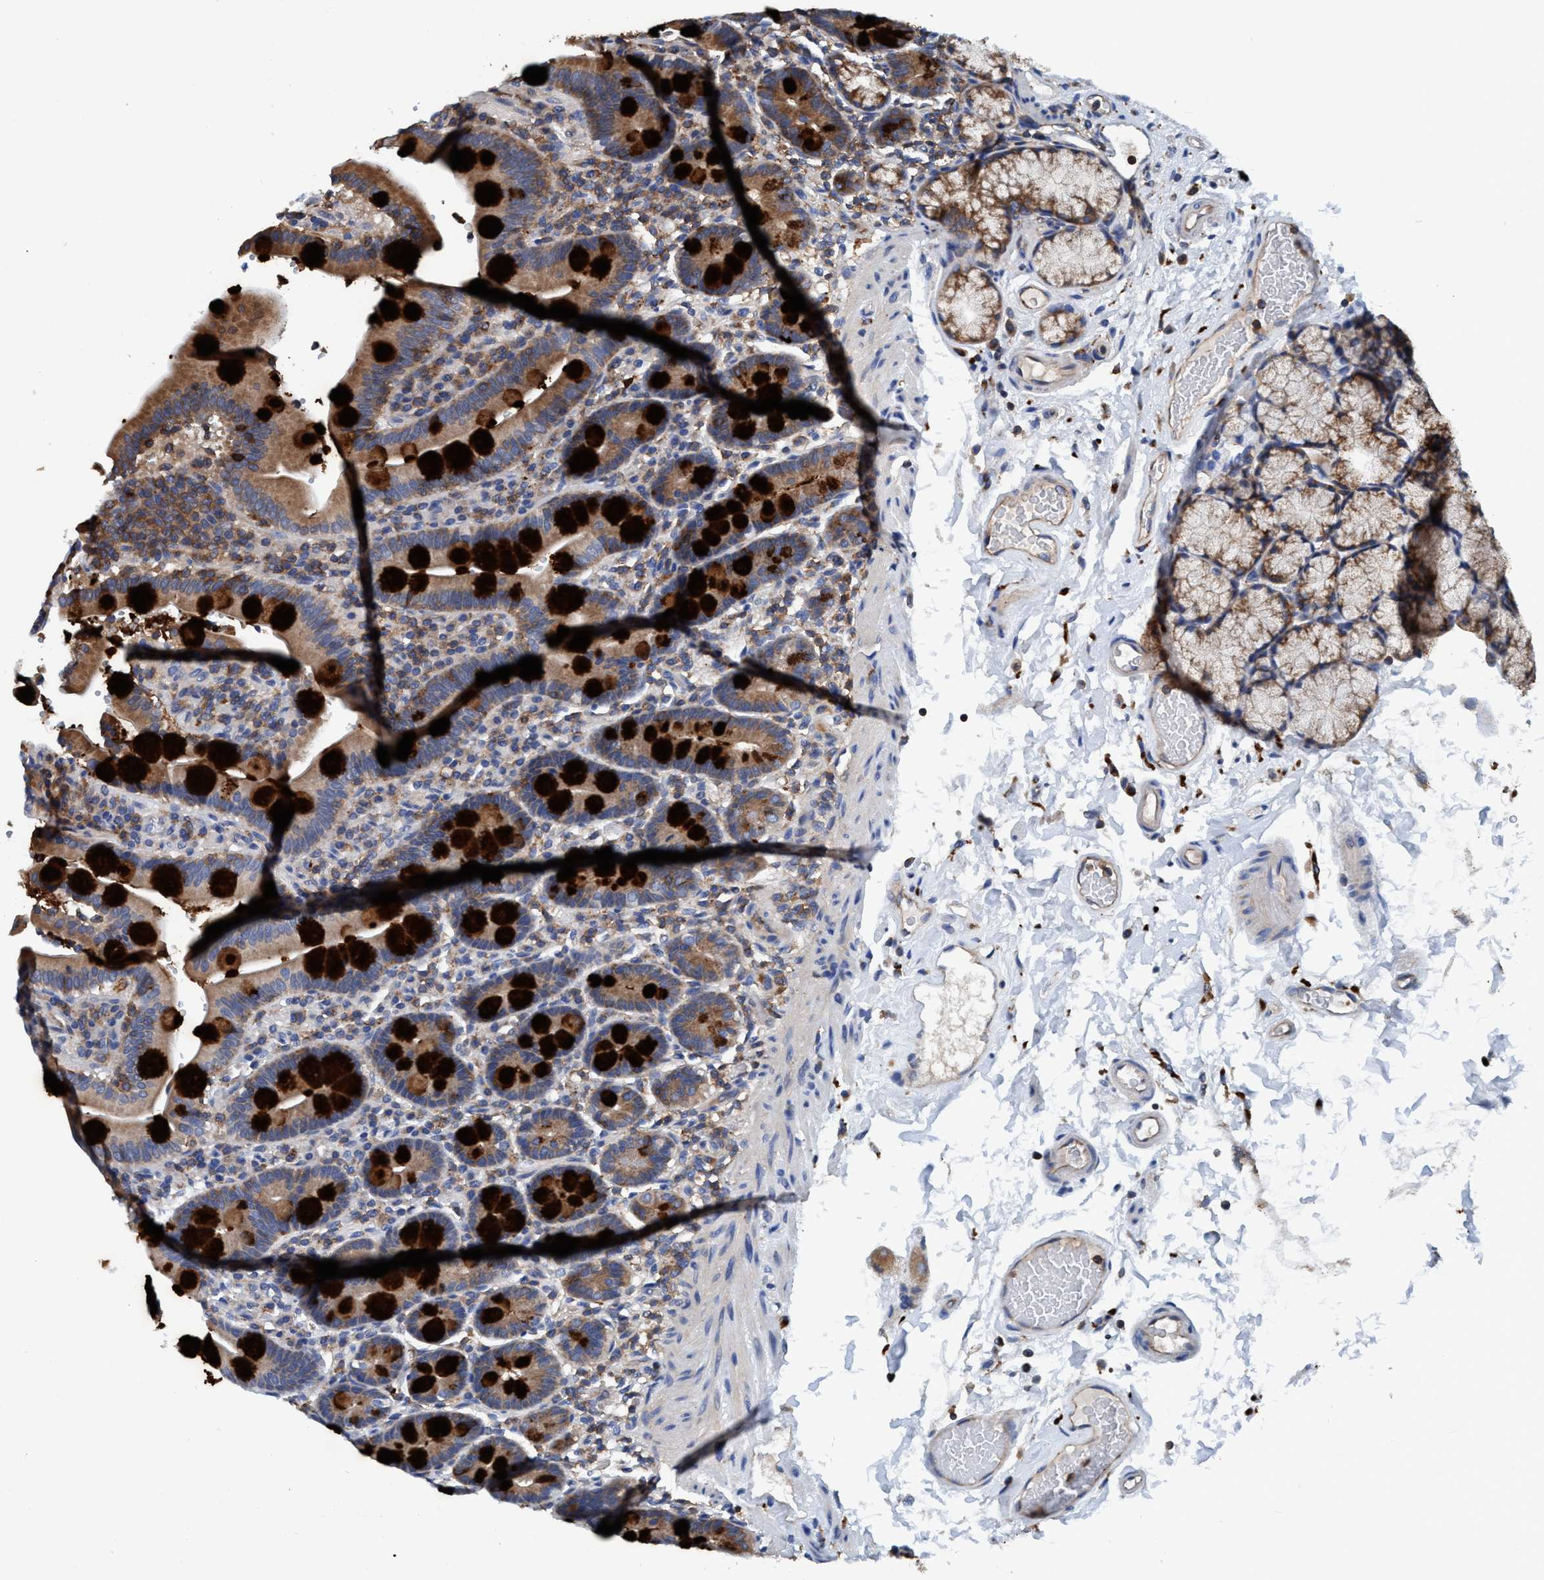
{"staining": {"intensity": "strong", "quantity": "25%-75%", "location": "cytoplasmic/membranous"}, "tissue": "duodenum", "cell_type": "Glandular cells", "image_type": "normal", "snomed": [{"axis": "morphology", "description": "Normal tissue, NOS"}, {"axis": "topography", "description": "Small intestine, NOS"}], "caption": "DAB immunohistochemical staining of normal duodenum exhibits strong cytoplasmic/membranous protein expression in about 25%-75% of glandular cells. (IHC, brightfield microscopy, high magnification).", "gene": "ENDOG", "patient": {"sex": "female", "age": 71}}